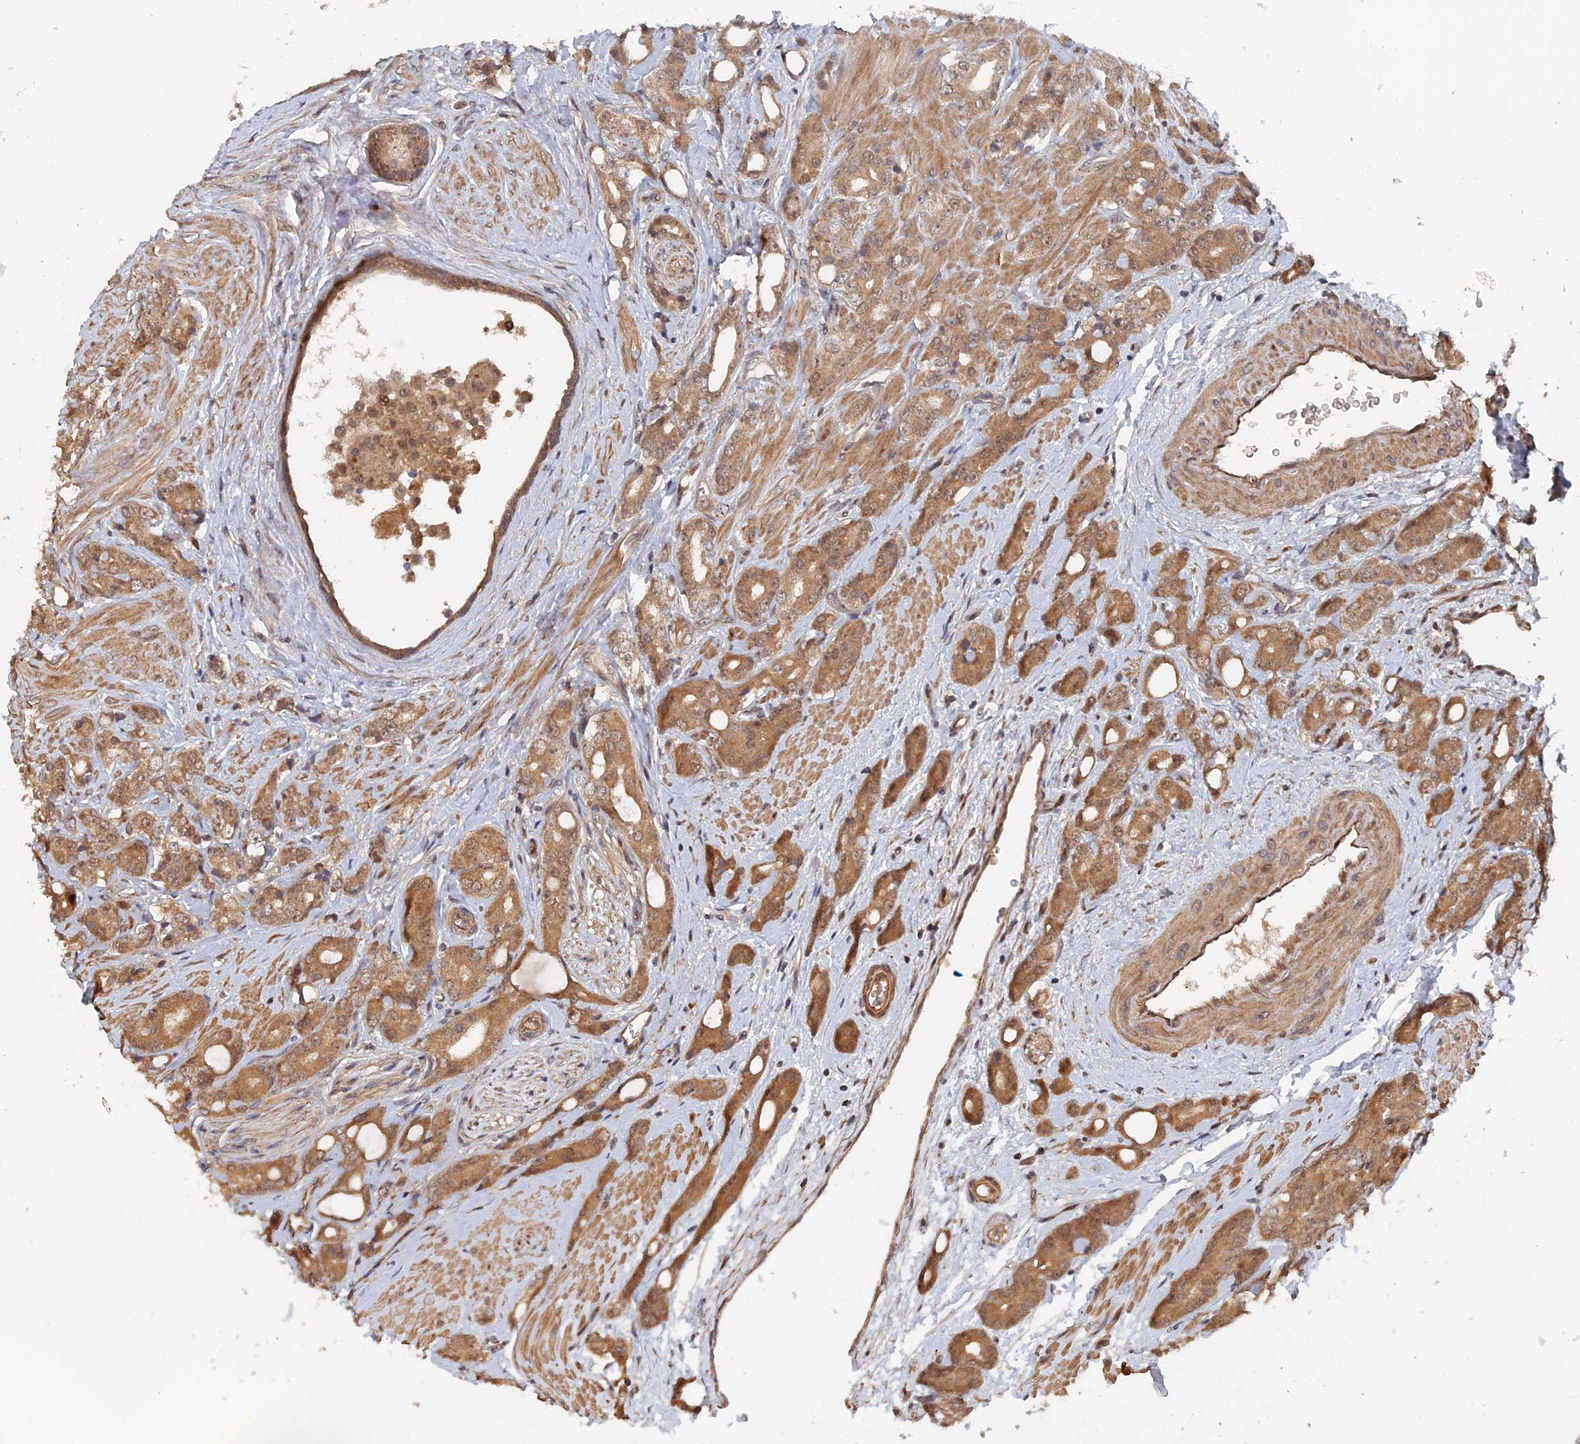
{"staining": {"intensity": "moderate", "quantity": ">75%", "location": "cytoplasmic/membranous,nuclear"}, "tissue": "prostate cancer", "cell_type": "Tumor cells", "image_type": "cancer", "snomed": [{"axis": "morphology", "description": "Adenocarcinoma, High grade"}, {"axis": "topography", "description": "Prostate"}], "caption": "Immunohistochemical staining of high-grade adenocarcinoma (prostate) demonstrates moderate cytoplasmic/membranous and nuclear protein staining in approximately >75% of tumor cells.", "gene": "ELOVL6", "patient": {"sex": "male", "age": 62}}